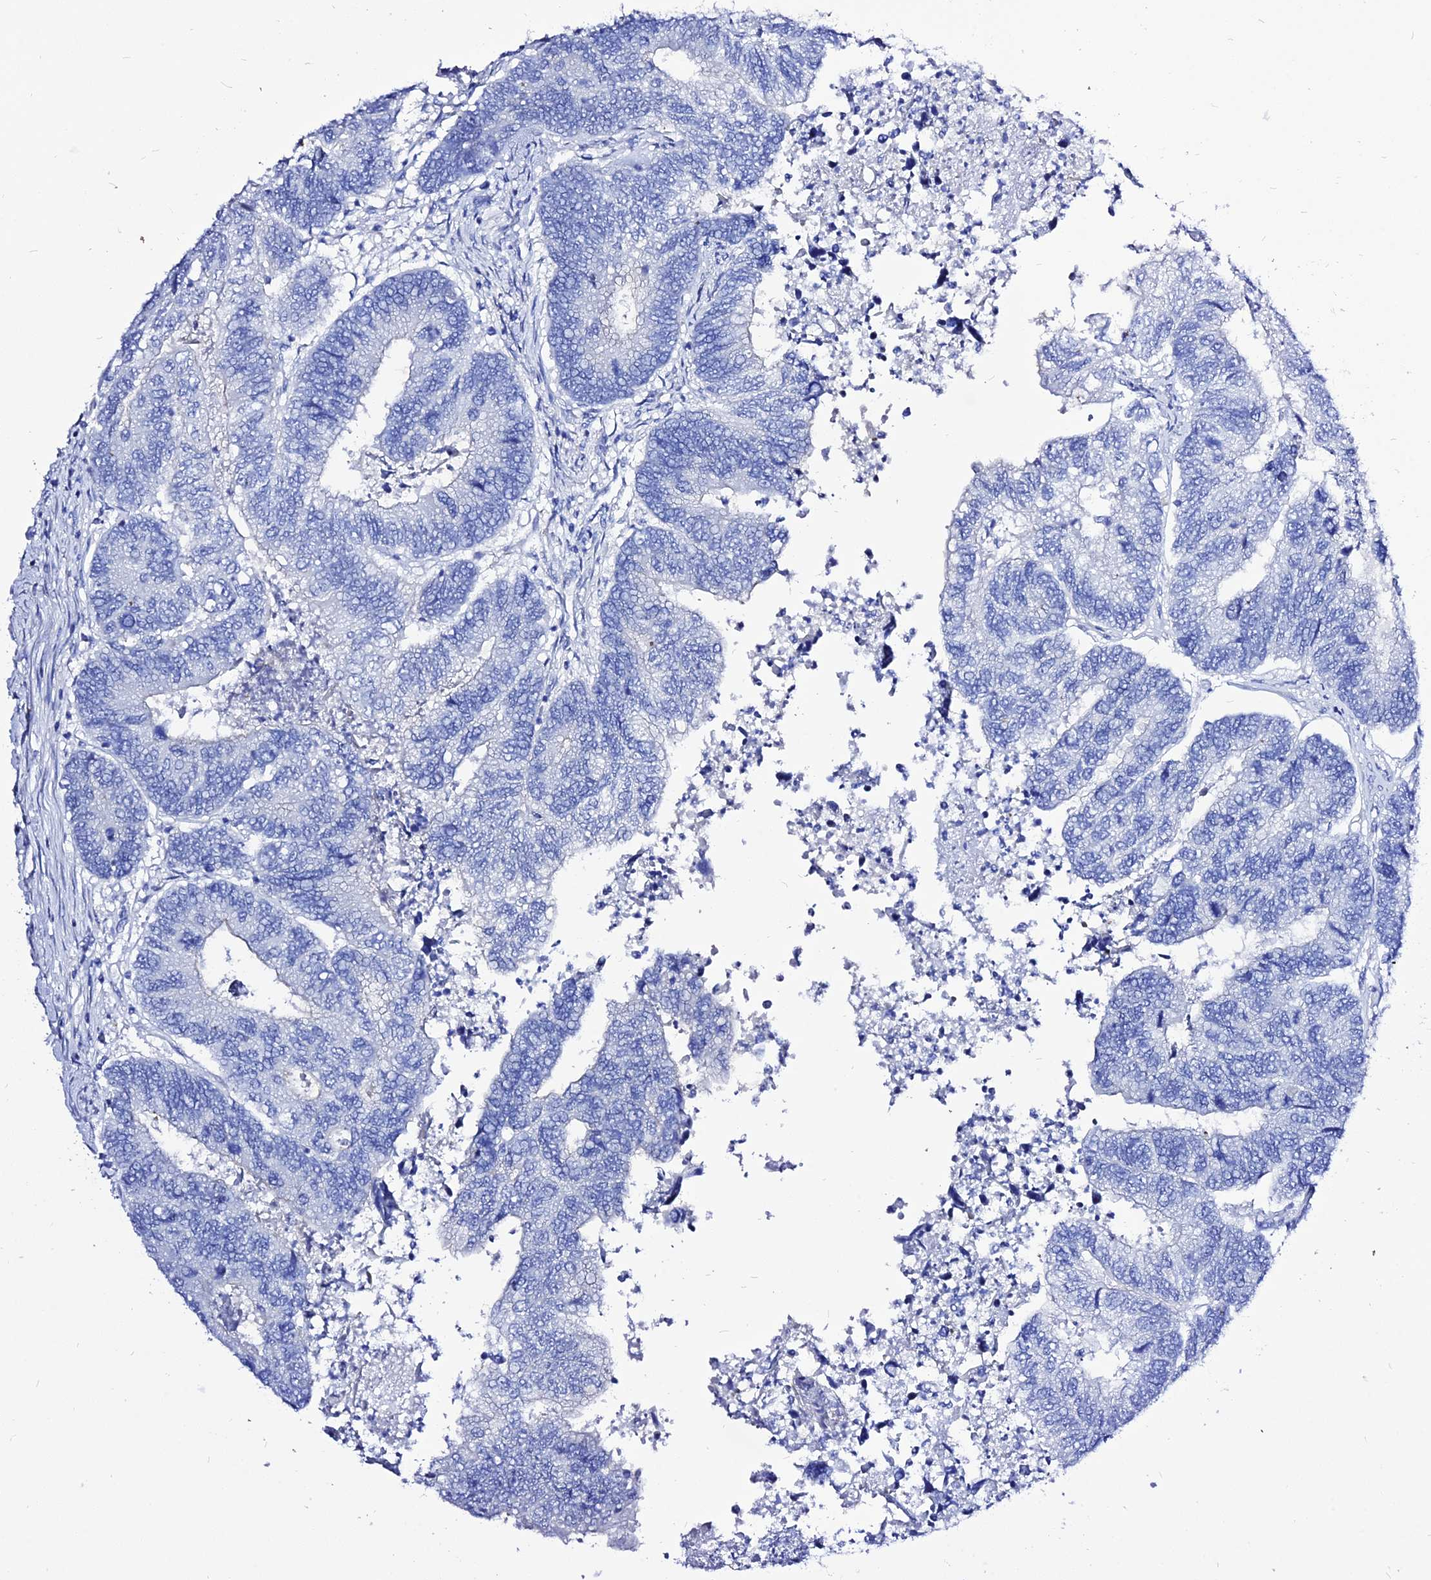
{"staining": {"intensity": "negative", "quantity": "none", "location": "none"}, "tissue": "colorectal cancer", "cell_type": "Tumor cells", "image_type": "cancer", "snomed": [{"axis": "morphology", "description": "Adenocarcinoma, NOS"}, {"axis": "topography", "description": "Colon"}], "caption": "Immunohistochemistry (IHC) of human colorectal cancer displays no positivity in tumor cells. (Immunohistochemistry (IHC), brightfield microscopy, high magnification).", "gene": "DEFB107A", "patient": {"sex": "female", "age": 67}}